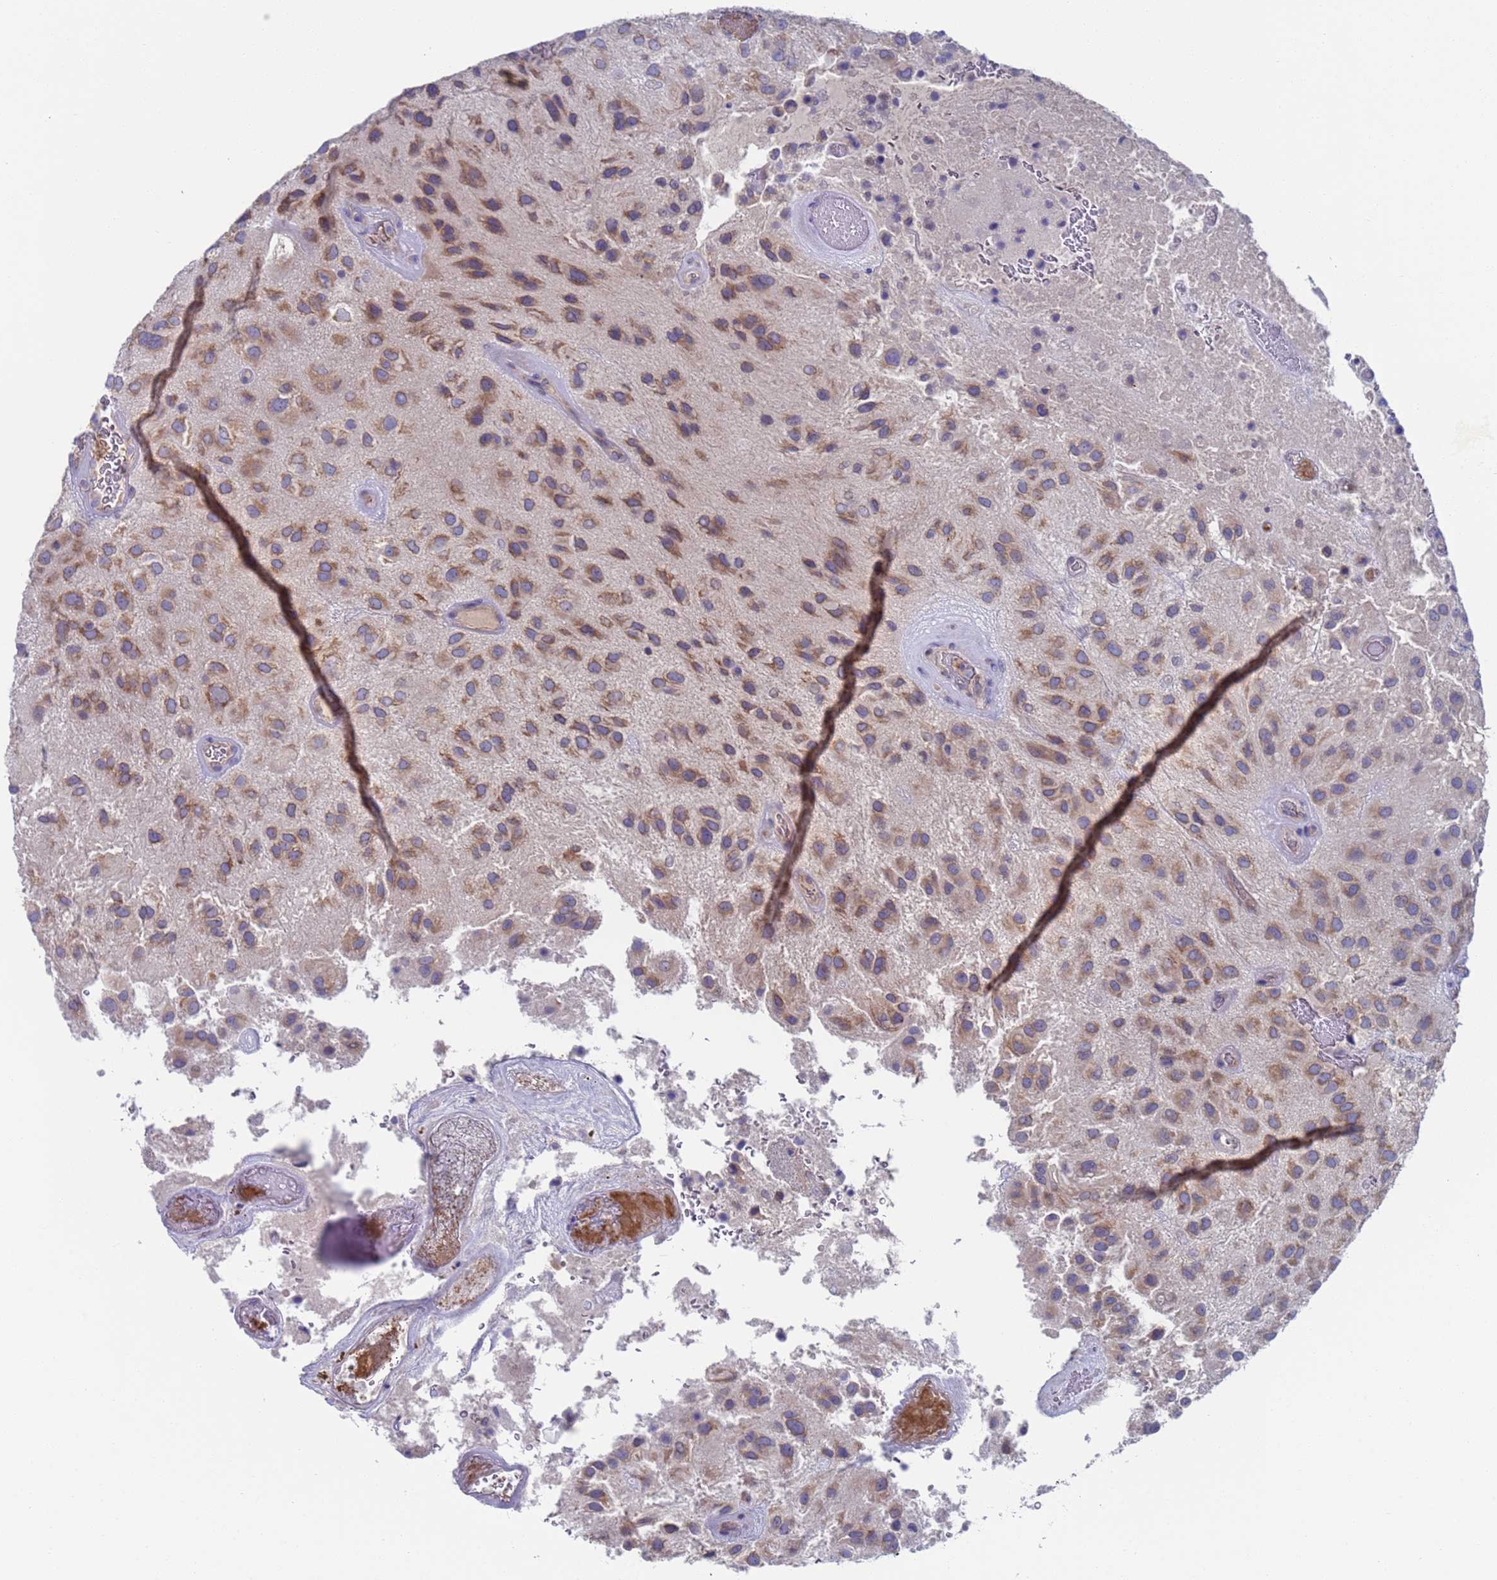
{"staining": {"intensity": "weak", "quantity": ">75%", "location": "cytoplasmic/membranous"}, "tissue": "glioma", "cell_type": "Tumor cells", "image_type": "cancer", "snomed": [{"axis": "morphology", "description": "Glioma, malignant, Low grade"}, {"axis": "topography", "description": "Brain"}], "caption": "Human glioma stained with a protein marker shows weak staining in tumor cells.", "gene": "PET117", "patient": {"sex": "male", "age": 66}}